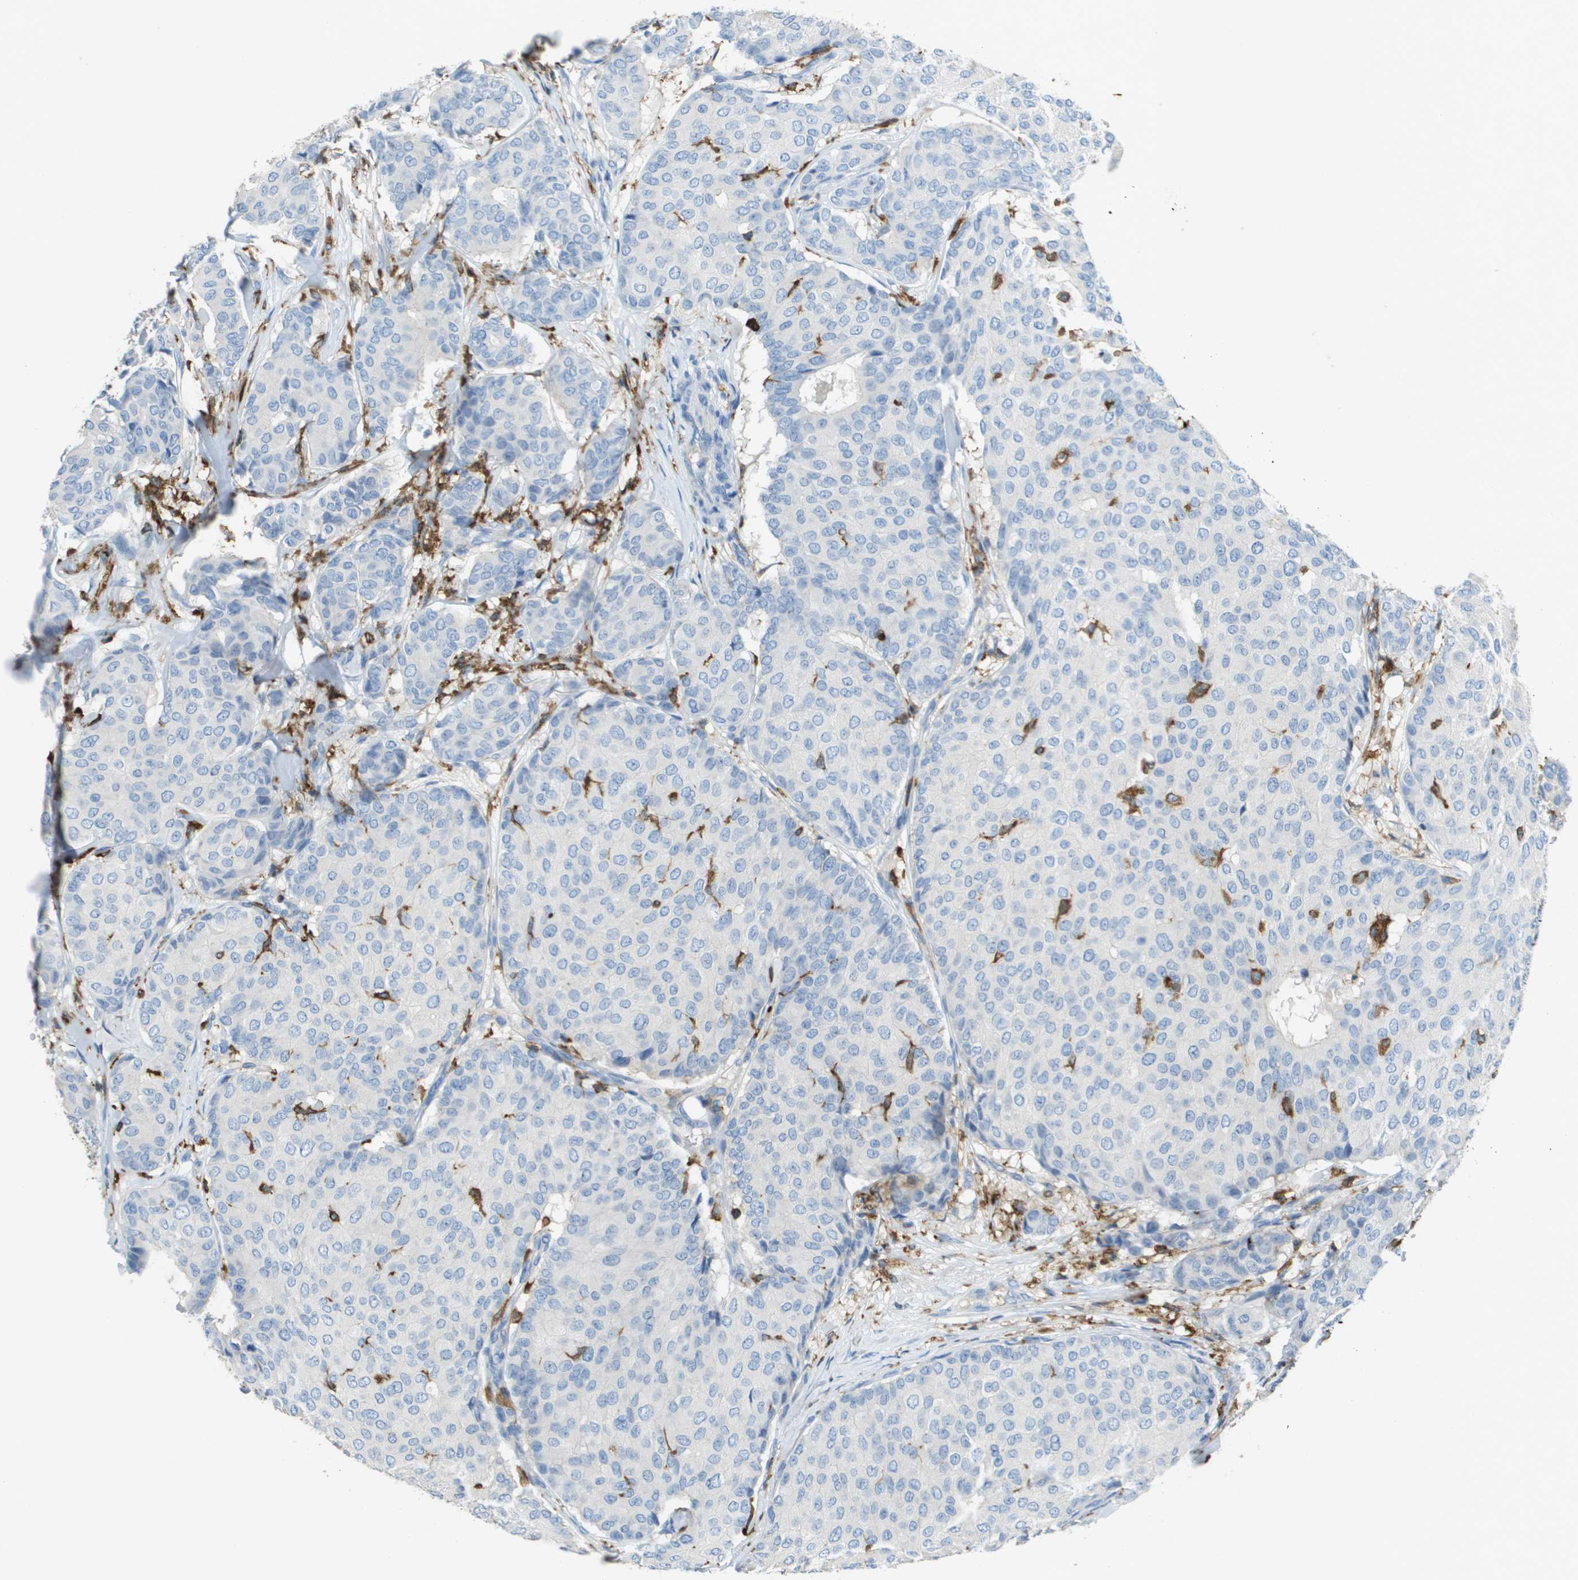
{"staining": {"intensity": "negative", "quantity": "none", "location": "none"}, "tissue": "breast cancer", "cell_type": "Tumor cells", "image_type": "cancer", "snomed": [{"axis": "morphology", "description": "Duct carcinoma"}, {"axis": "topography", "description": "Breast"}], "caption": "An IHC photomicrograph of breast infiltrating ductal carcinoma is shown. There is no staining in tumor cells of breast infiltrating ductal carcinoma.", "gene": "APBB1IP", "patient": {"sex": "female", "age": 75}}